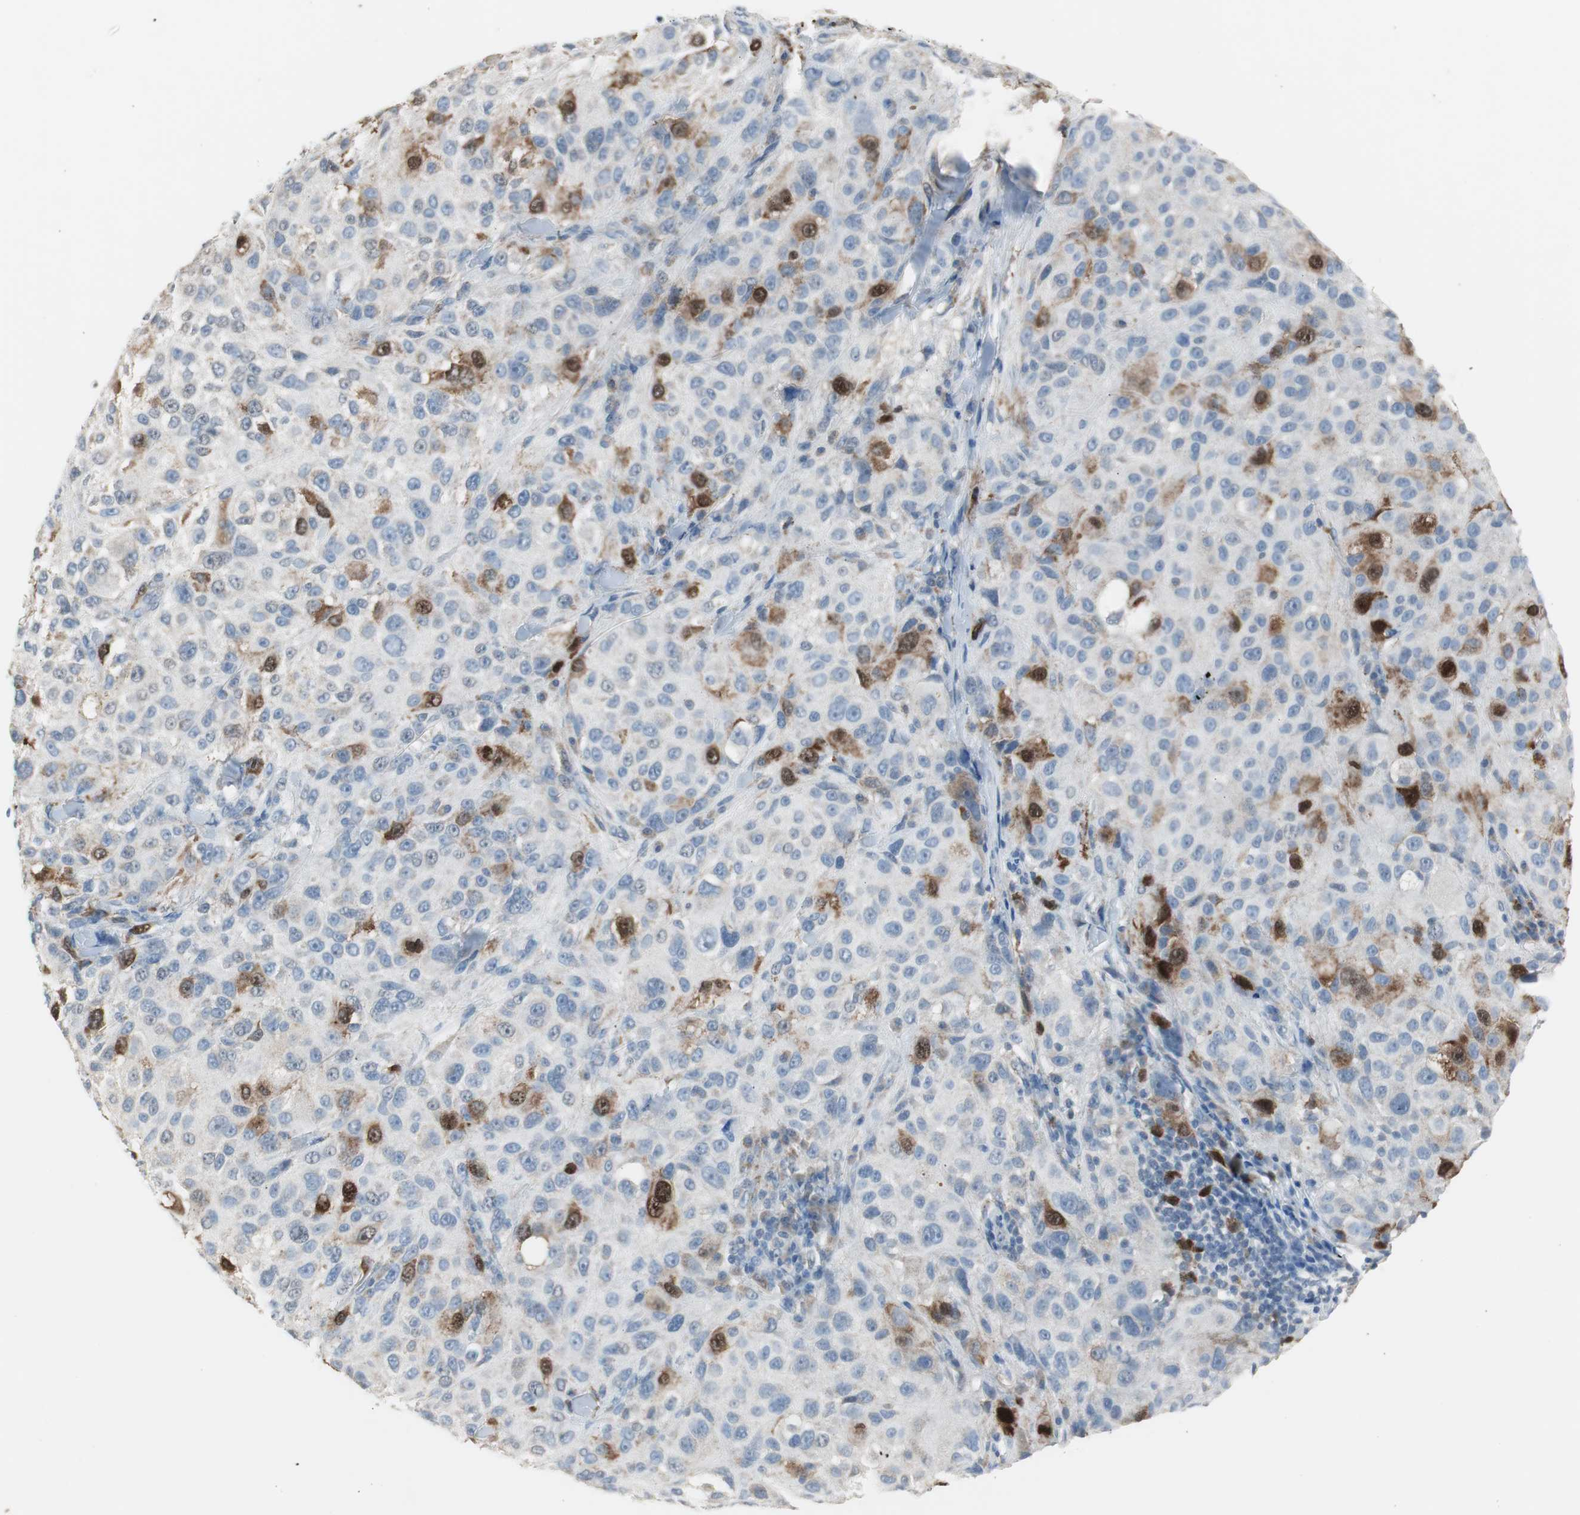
{"staining": {"intensity": "moderate", "quantity": "<25%", "location": "cytoplasmic/membranous,nuclear"}, "tissue": "melanoma", "cell_type": "Tumor cells", "image_type": "cancer", "snomed": [{"axis": "morphology", "description": "Necrosis, NOS"}, {"axis": "morphology", "description": "Malignant melanoma, NOS"}, {"axis": "topography", "description": "Skin"}], "caption": "A micrograph of human melanoma stained for a protein displays moderate cytoplasmic/membranous and nuclear brown staining in tumor cells. The staining was performed using DAB to visualize the protein expression in brown, while the nuclei were stained in blue with hematoxylin (Magnification: 20x).", "gene": "TK1", "patient": {"sex": "female", "age": 87}}